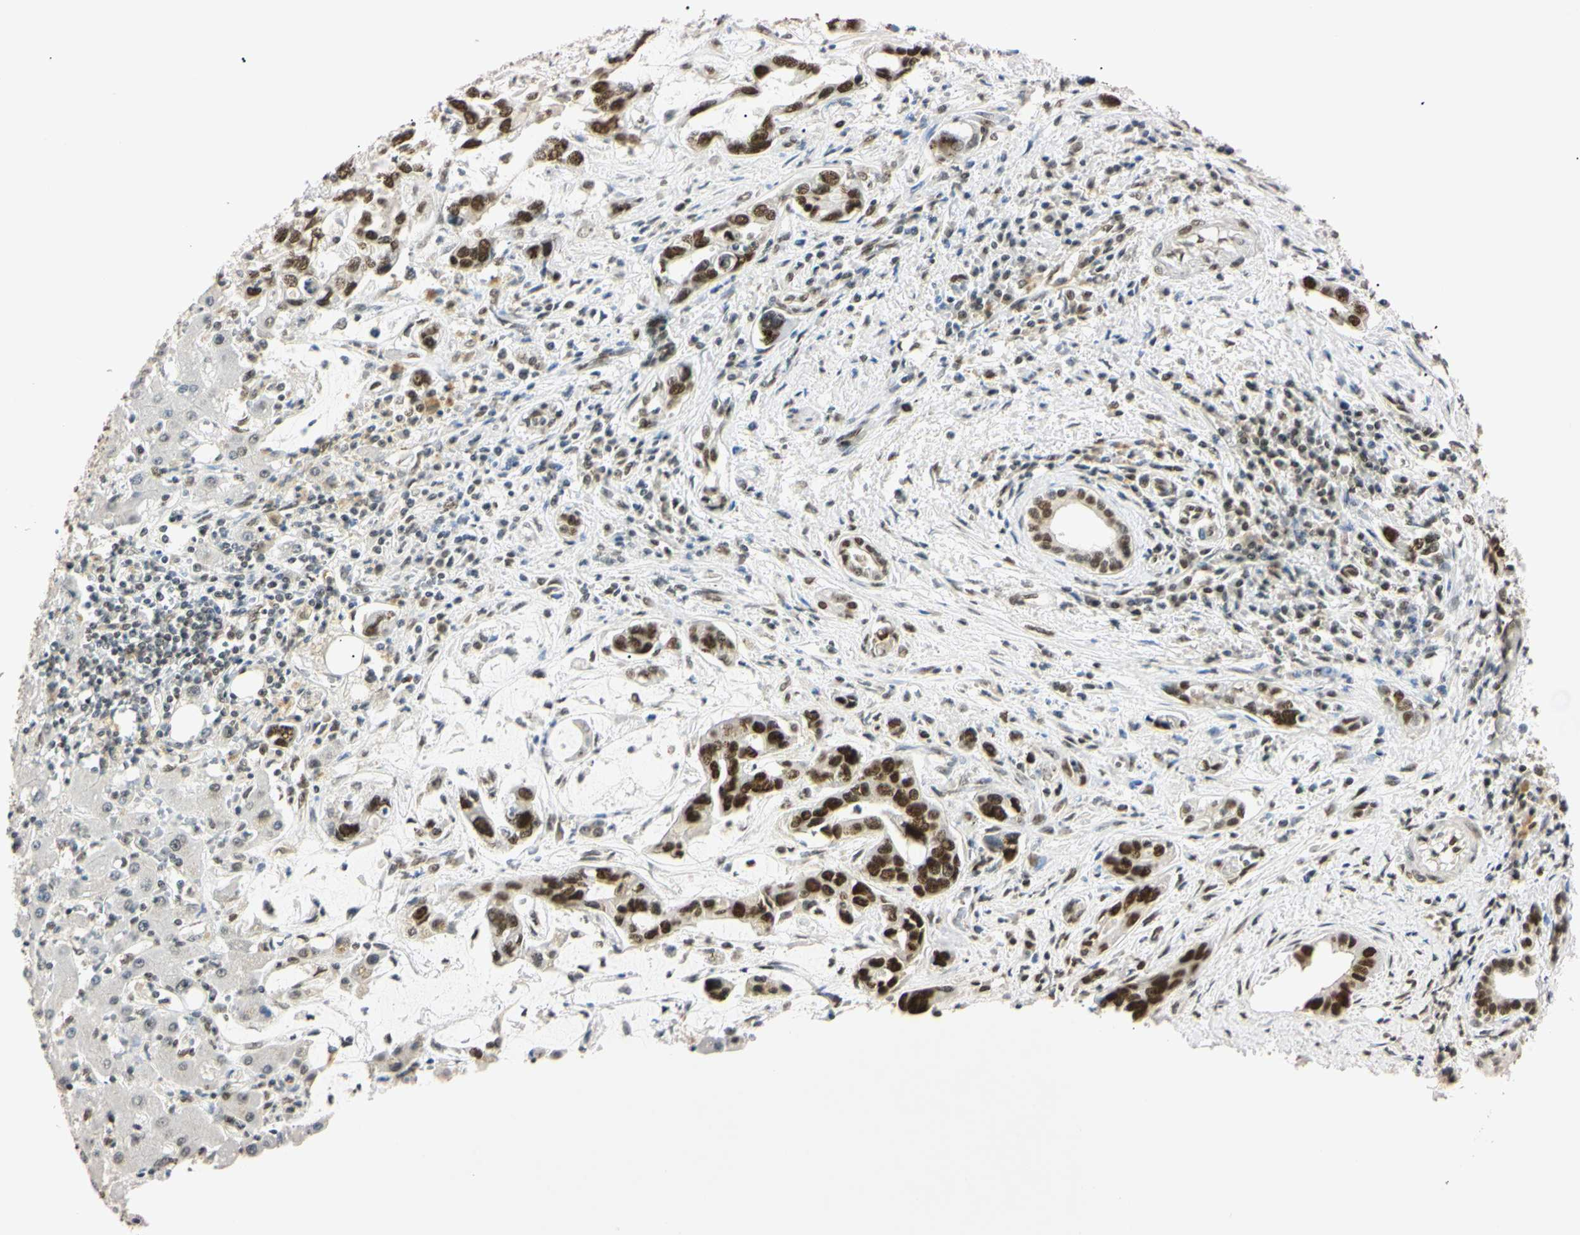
{"staining": {"intensity": "strong", "quantity": ">75%", "location": "nuclear"}, "tissue": "liver cancer", "cell_type": "Tumor cells", "image_type": "cancer", "snomed": [{"axis": "morphology", "description": "Cholangiocarcinoma"}, {"axis": "topography", "description": "Liver"}], "caption": "Immunohistochemical staining of human liver cholangiocarcinoma displays high levels of strong nuclear positivity in about >75% of tumor cells.", "gene": "SMARCA5", "patient": {"sex": "female", "age": 65}}